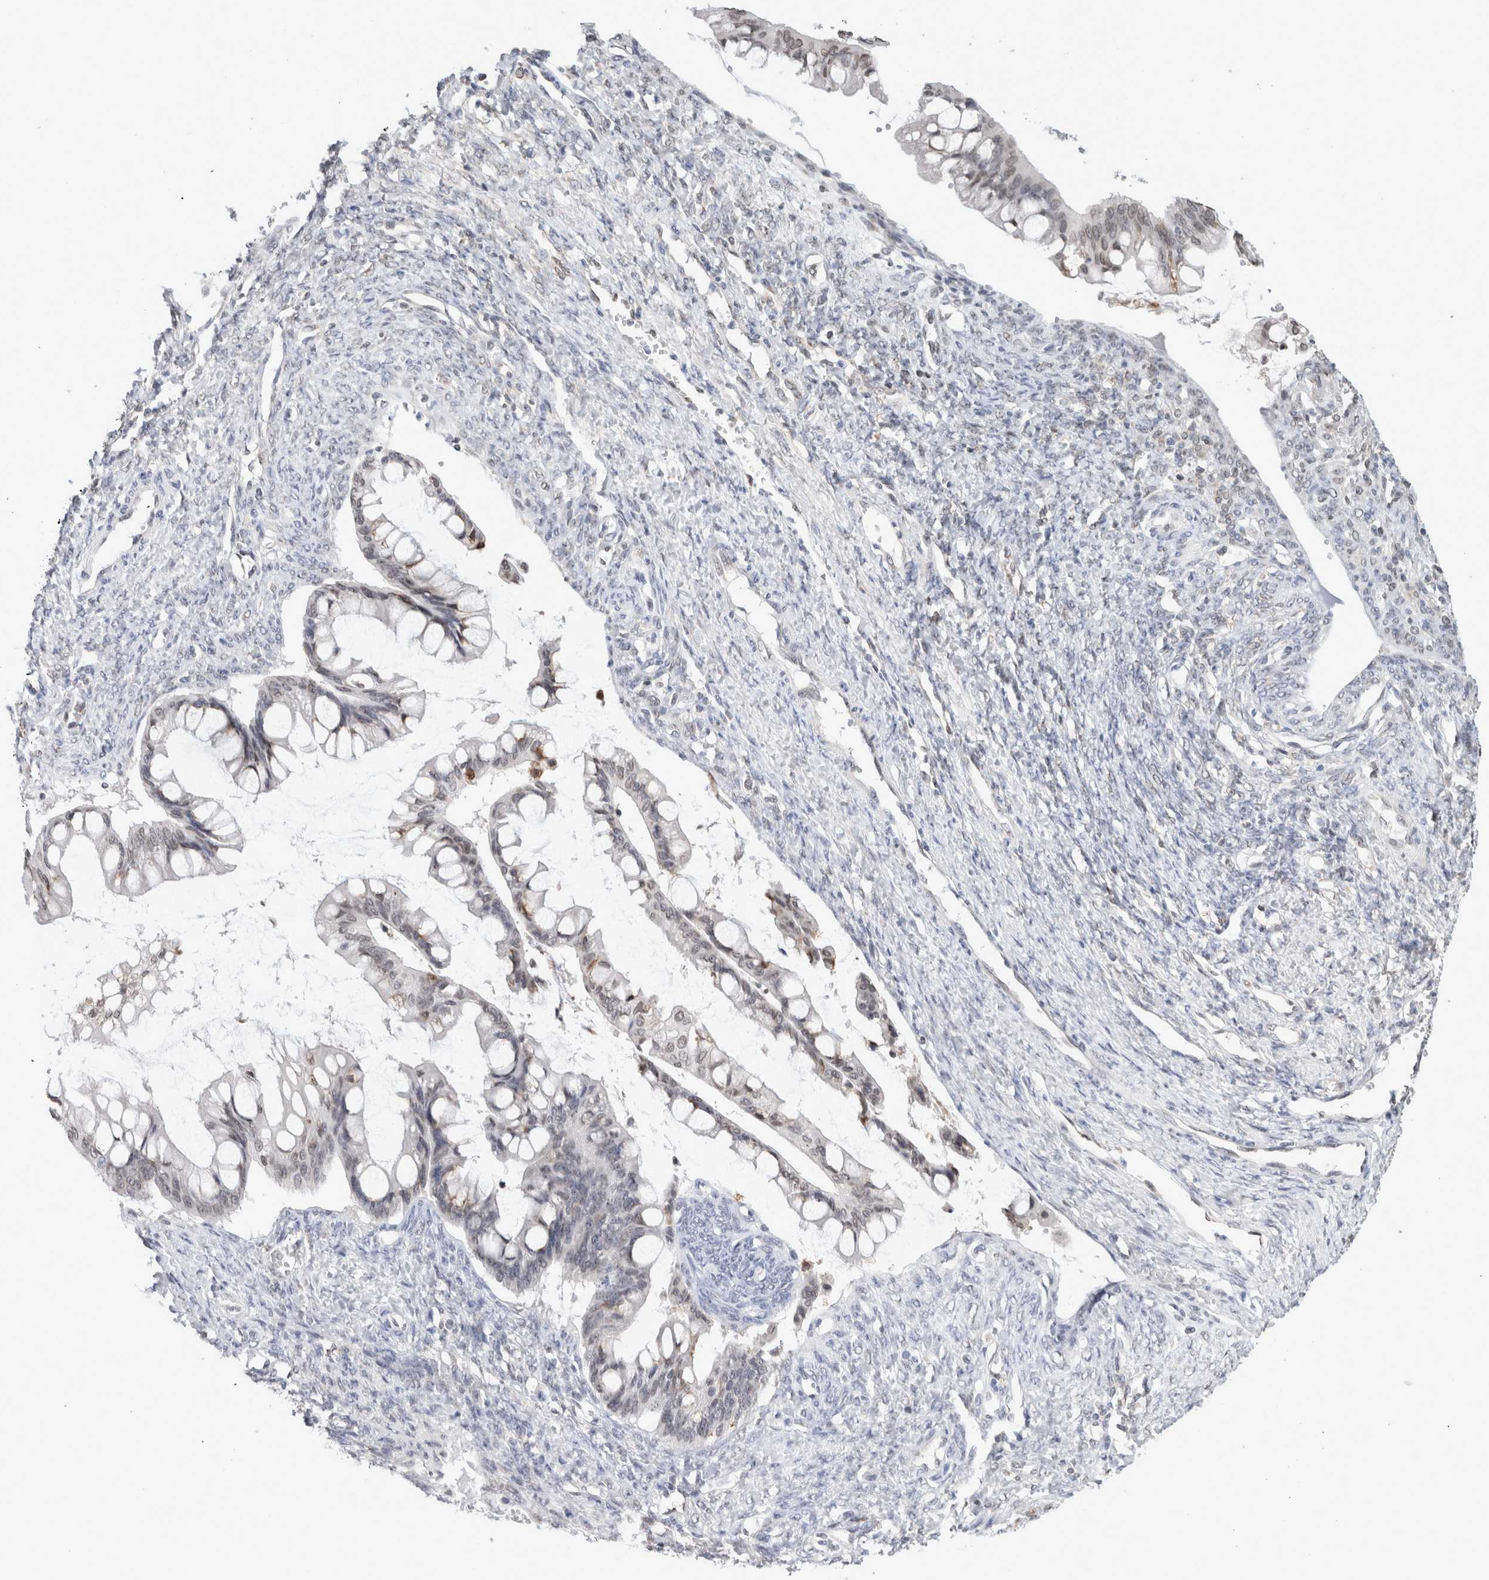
{"staining": {"intensity": "negative", "quantity": "none", "location": "none"}, "tissue": "ovarian cancer", "cell_type": "Tumor cells", "image_type": "cancer", "snomed": [{"axis": "morphology", "description": "Cystadenocarcinoma, mucinous, NOS"}, {"axis": "topography", "description": "Ovary"}], "caption": "A micrograph of ovarian cancer (mucinous cystadenocarcinoma) stained for a protein exhibits no brown staining in tumor cells.", "gene": "RBMX2", "patient": {"sex": "female", "age": 73}}